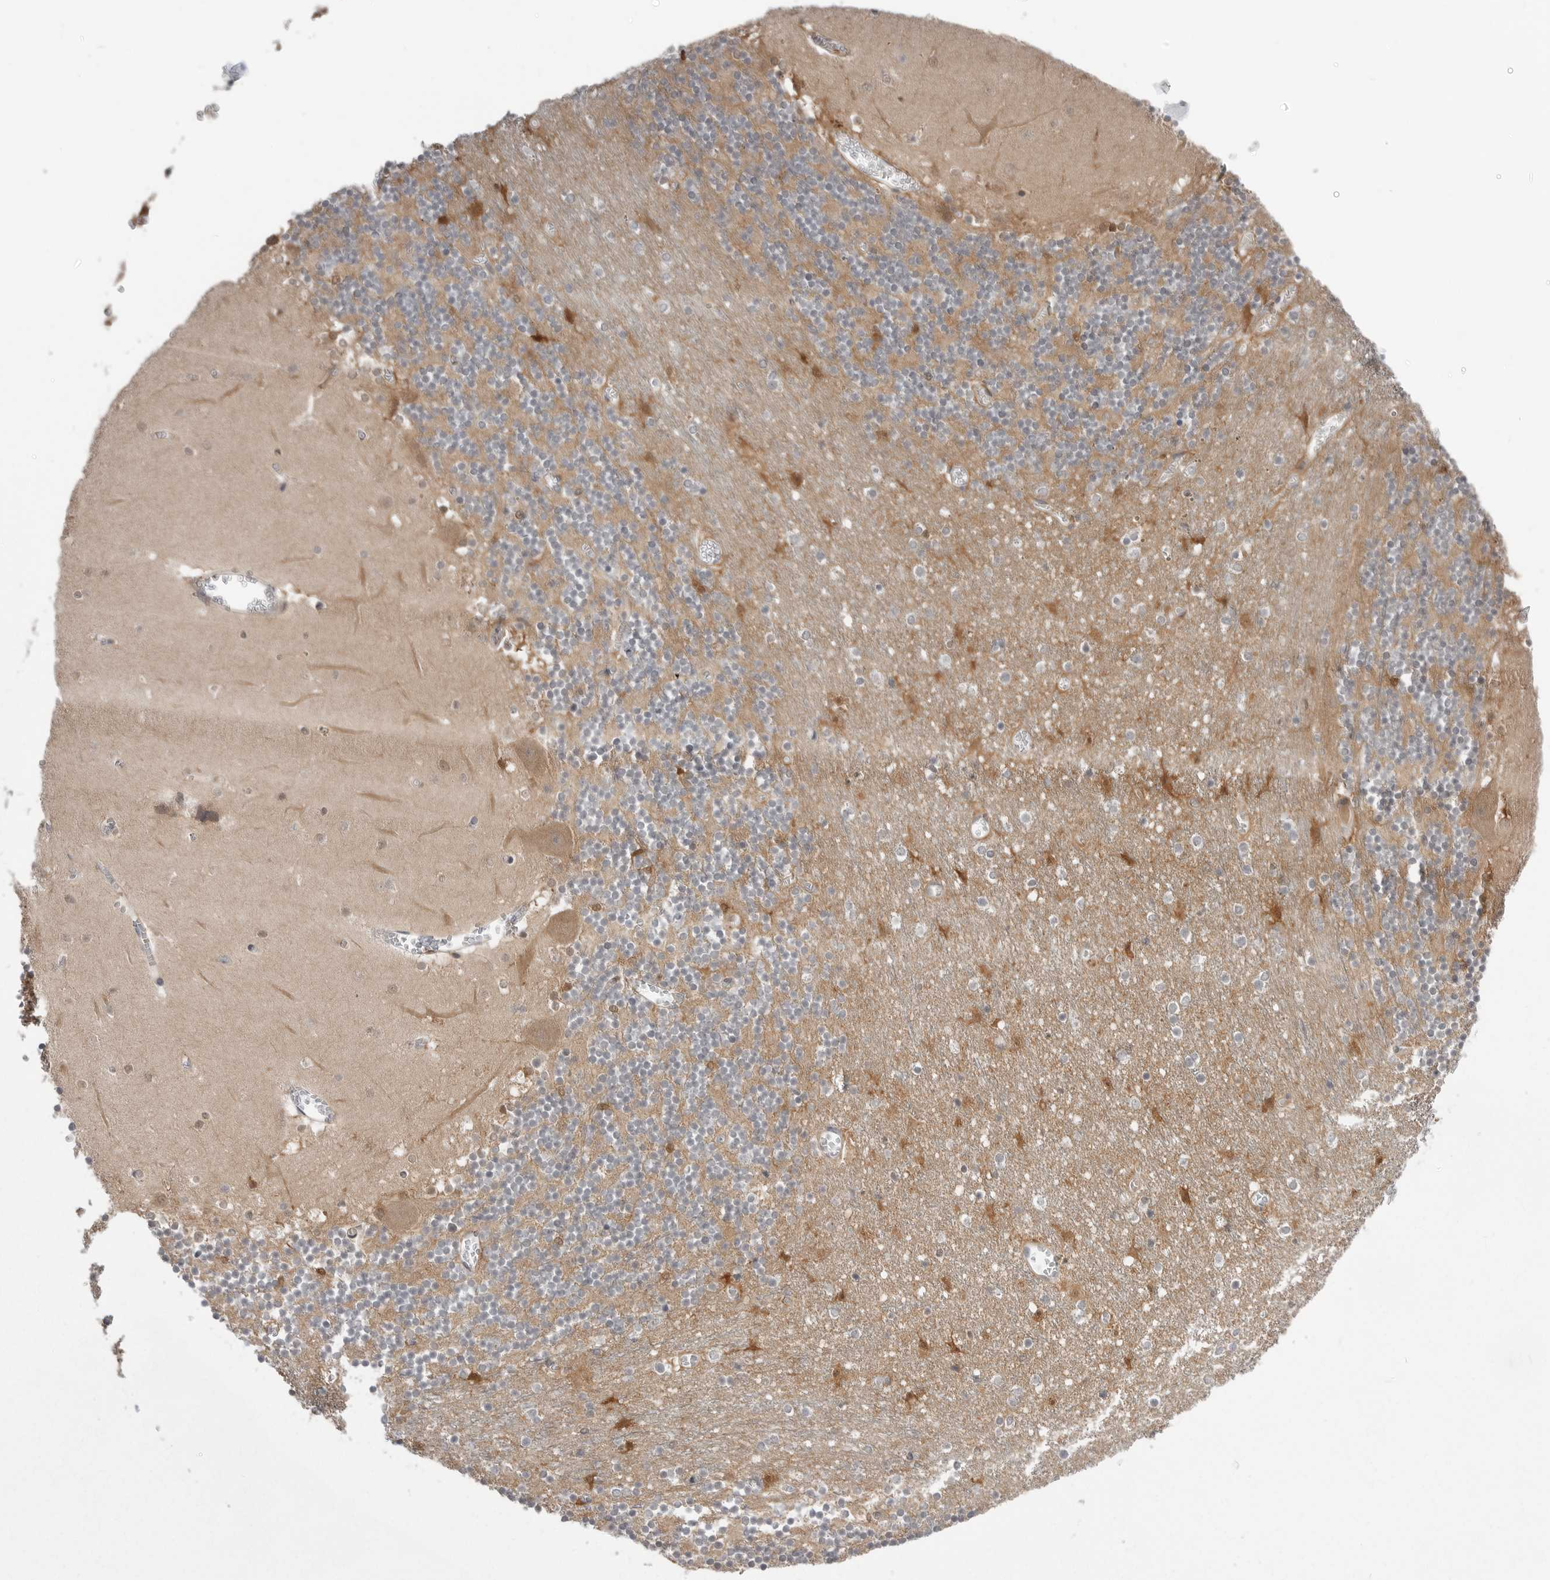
{"staining": {"intensity": "weak", "quantity": "<25%", "location": "cytoplasmic/membranous"}, "tissue": "cerebellum", "cell_type": "Cells in granular layer", "image_type": "normal", "snomed": [{"axis": "morphology", "description": "Normal tissue, NOS"}, {"axis": "topography", "description": "Cerebellum"}], "caption": "Immunohistochemistry (IHC) histopathology image of benign cerebellum: human cerebellum stained with DAB demonstrates no significant protein expression in cells in granular layer. (DAB immunohistochemistry (IHC) with hematoxylin counter stain).", "gene": "PNPO", "patient": {"sex": "female", "age": 28}}